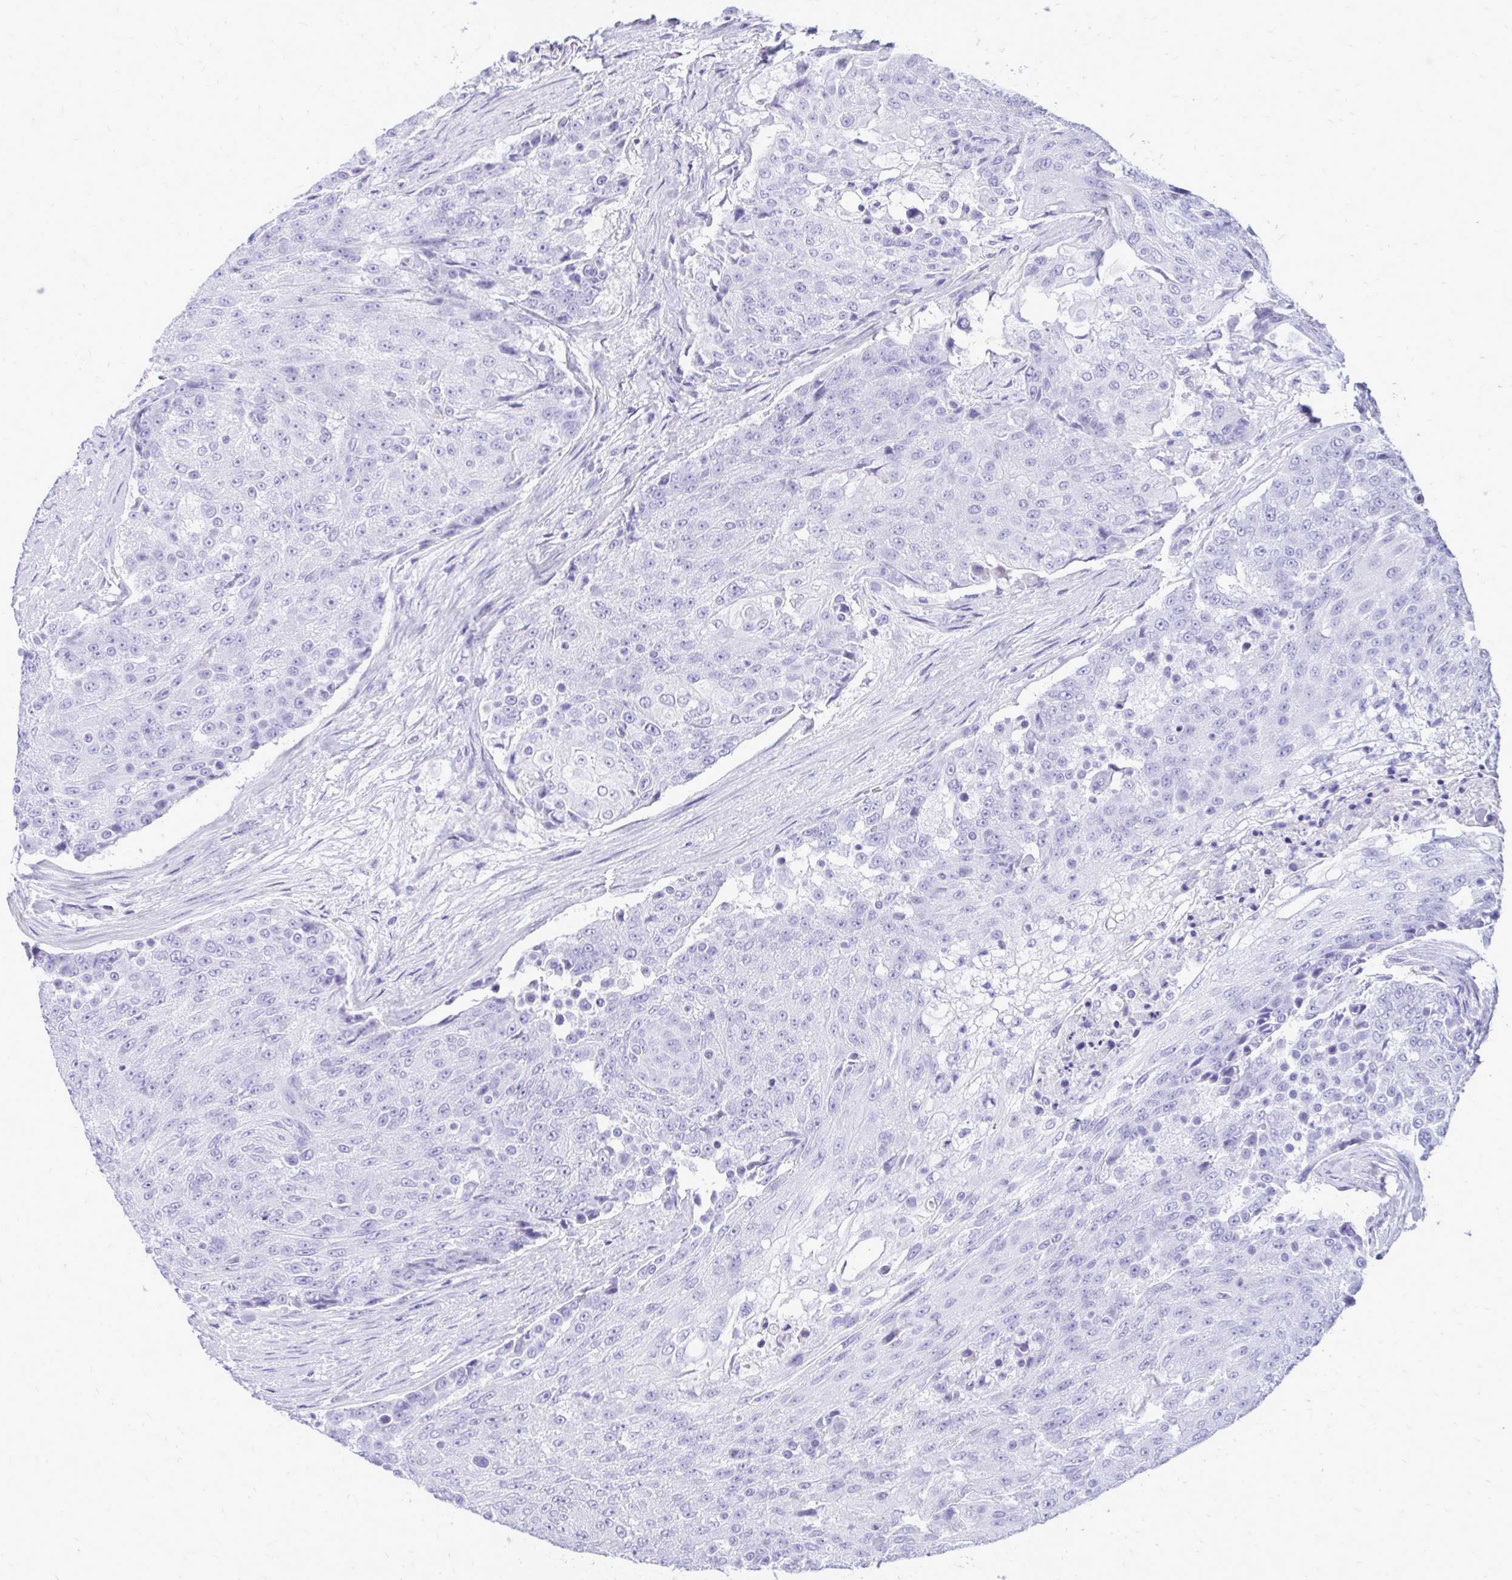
{"staining": {"intensity": "negative", "quantity": "none", "location": "none"}, "tissue": "urothelial cancer", "cell_type": "Tumor cells", "image_type": "cancer", "snomed": [{"axis": "morphology", "description": "Urothelial carcinoma, High grade"}, {"axis": "topography", "description": "Urinary bladder"}], "caption": "Immunohistochemistry (IHC) photomicrograph of neoplastic tissue: high-grade urothelial carcinoma stained with DAB exhibits no significant protein staining in tumor cells.", "gene": "ANKDD1B", "patient": {"sex": "female", "age": 63}}